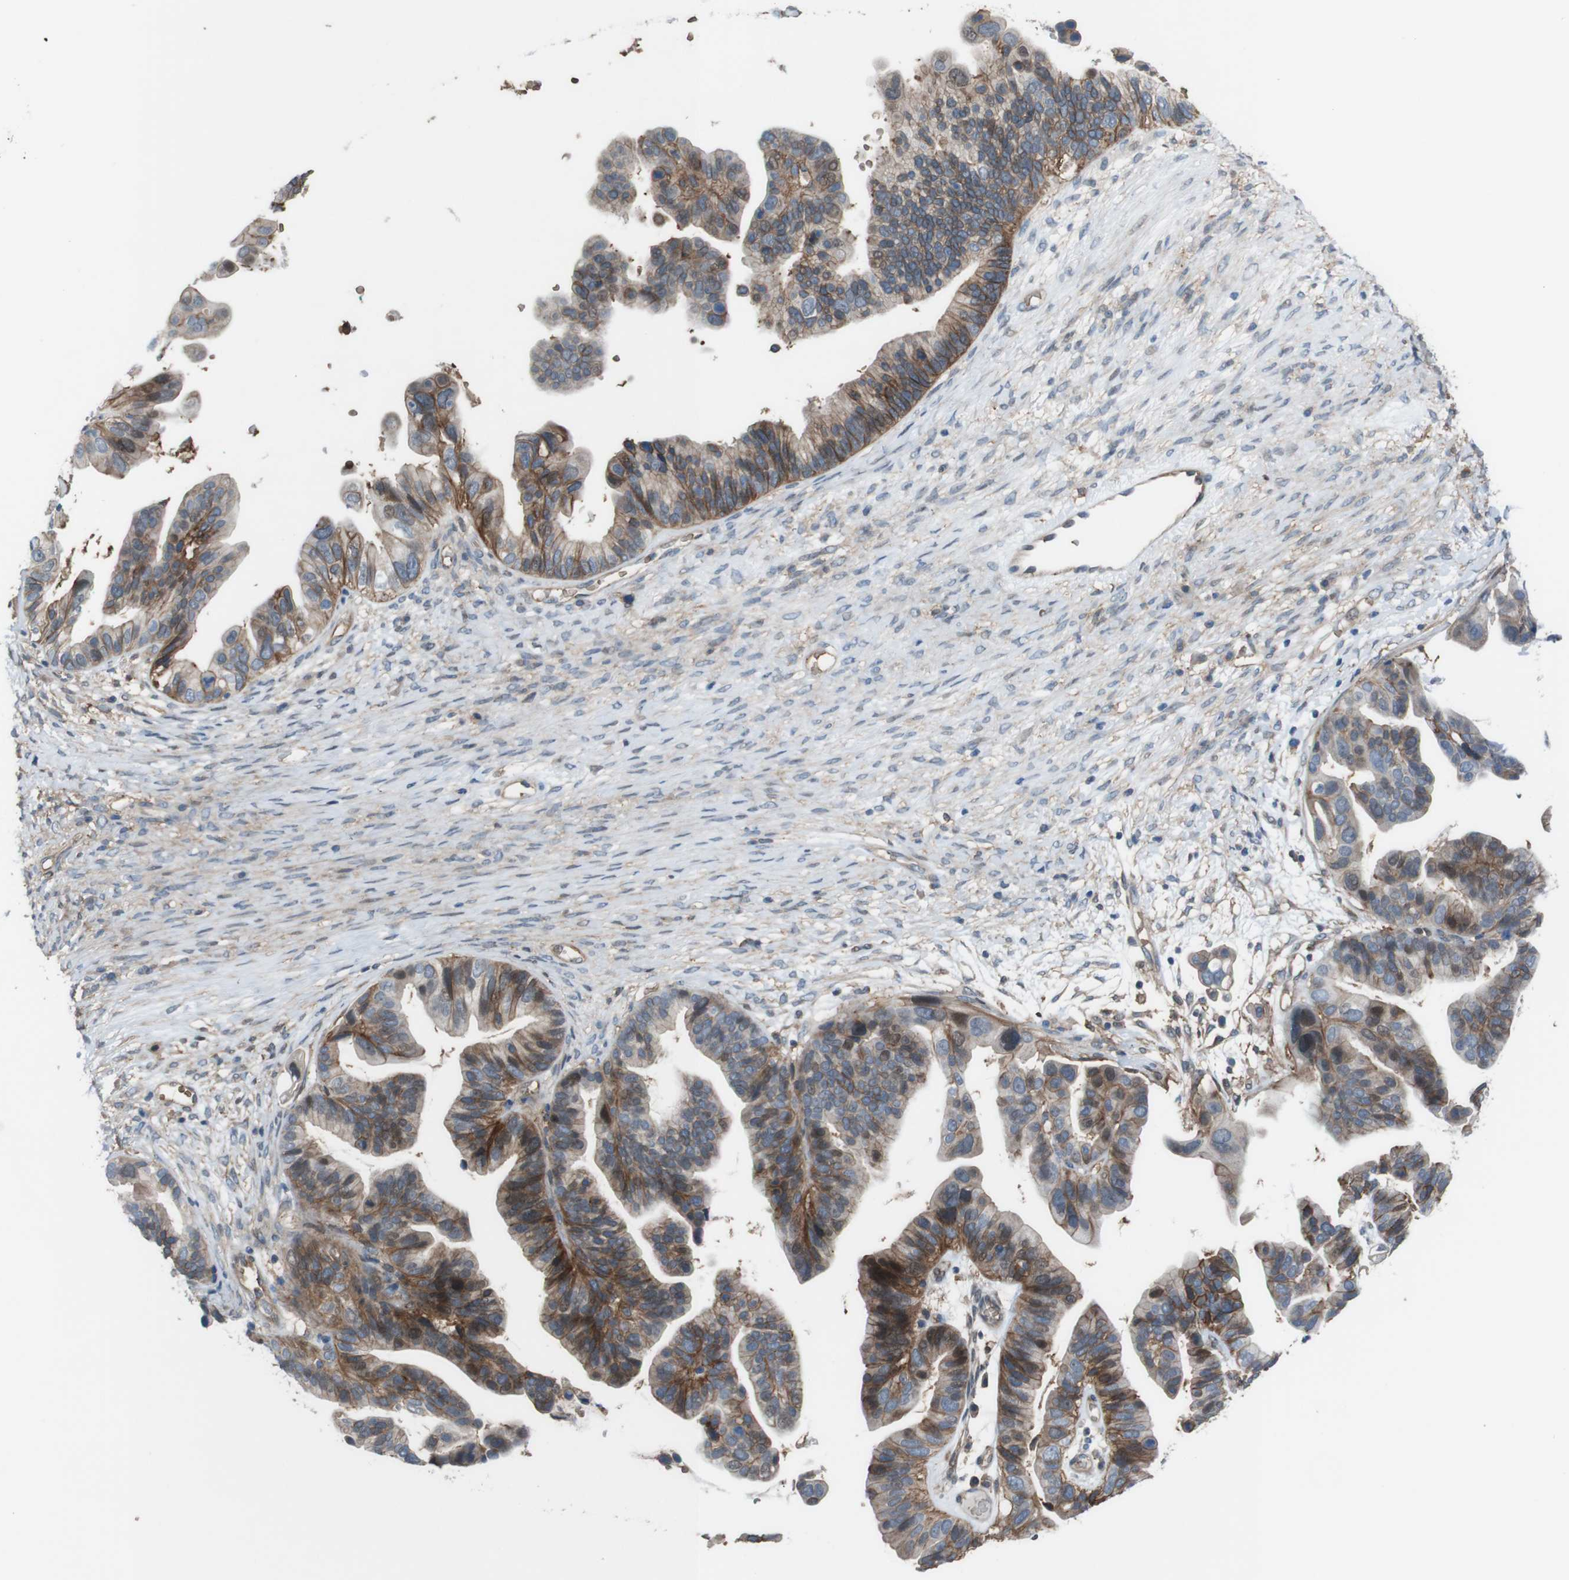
{"staining": {"intensity": "moderate", "quantity": "25%-75%", "location": "cytoplasmic/membranous"}, "tissue": "ovarian cancer", "cell_type": "Tumor cells", "image_type": "cancer", "snomed": [{"axis": "morphology", "description": "Cystadenocarcinoma, serous, NOS"}, {"axis": "topography", "description": "Ovary"}], "caption": "Ovarian cancer was stained to show a protein in brown. There is medium levels of moderate cytoplasmic/membranous expression in about 25%-75% of tumor cells.", "gene": "ATP2B1", "patient": {"sex": "female", "age": 56}}